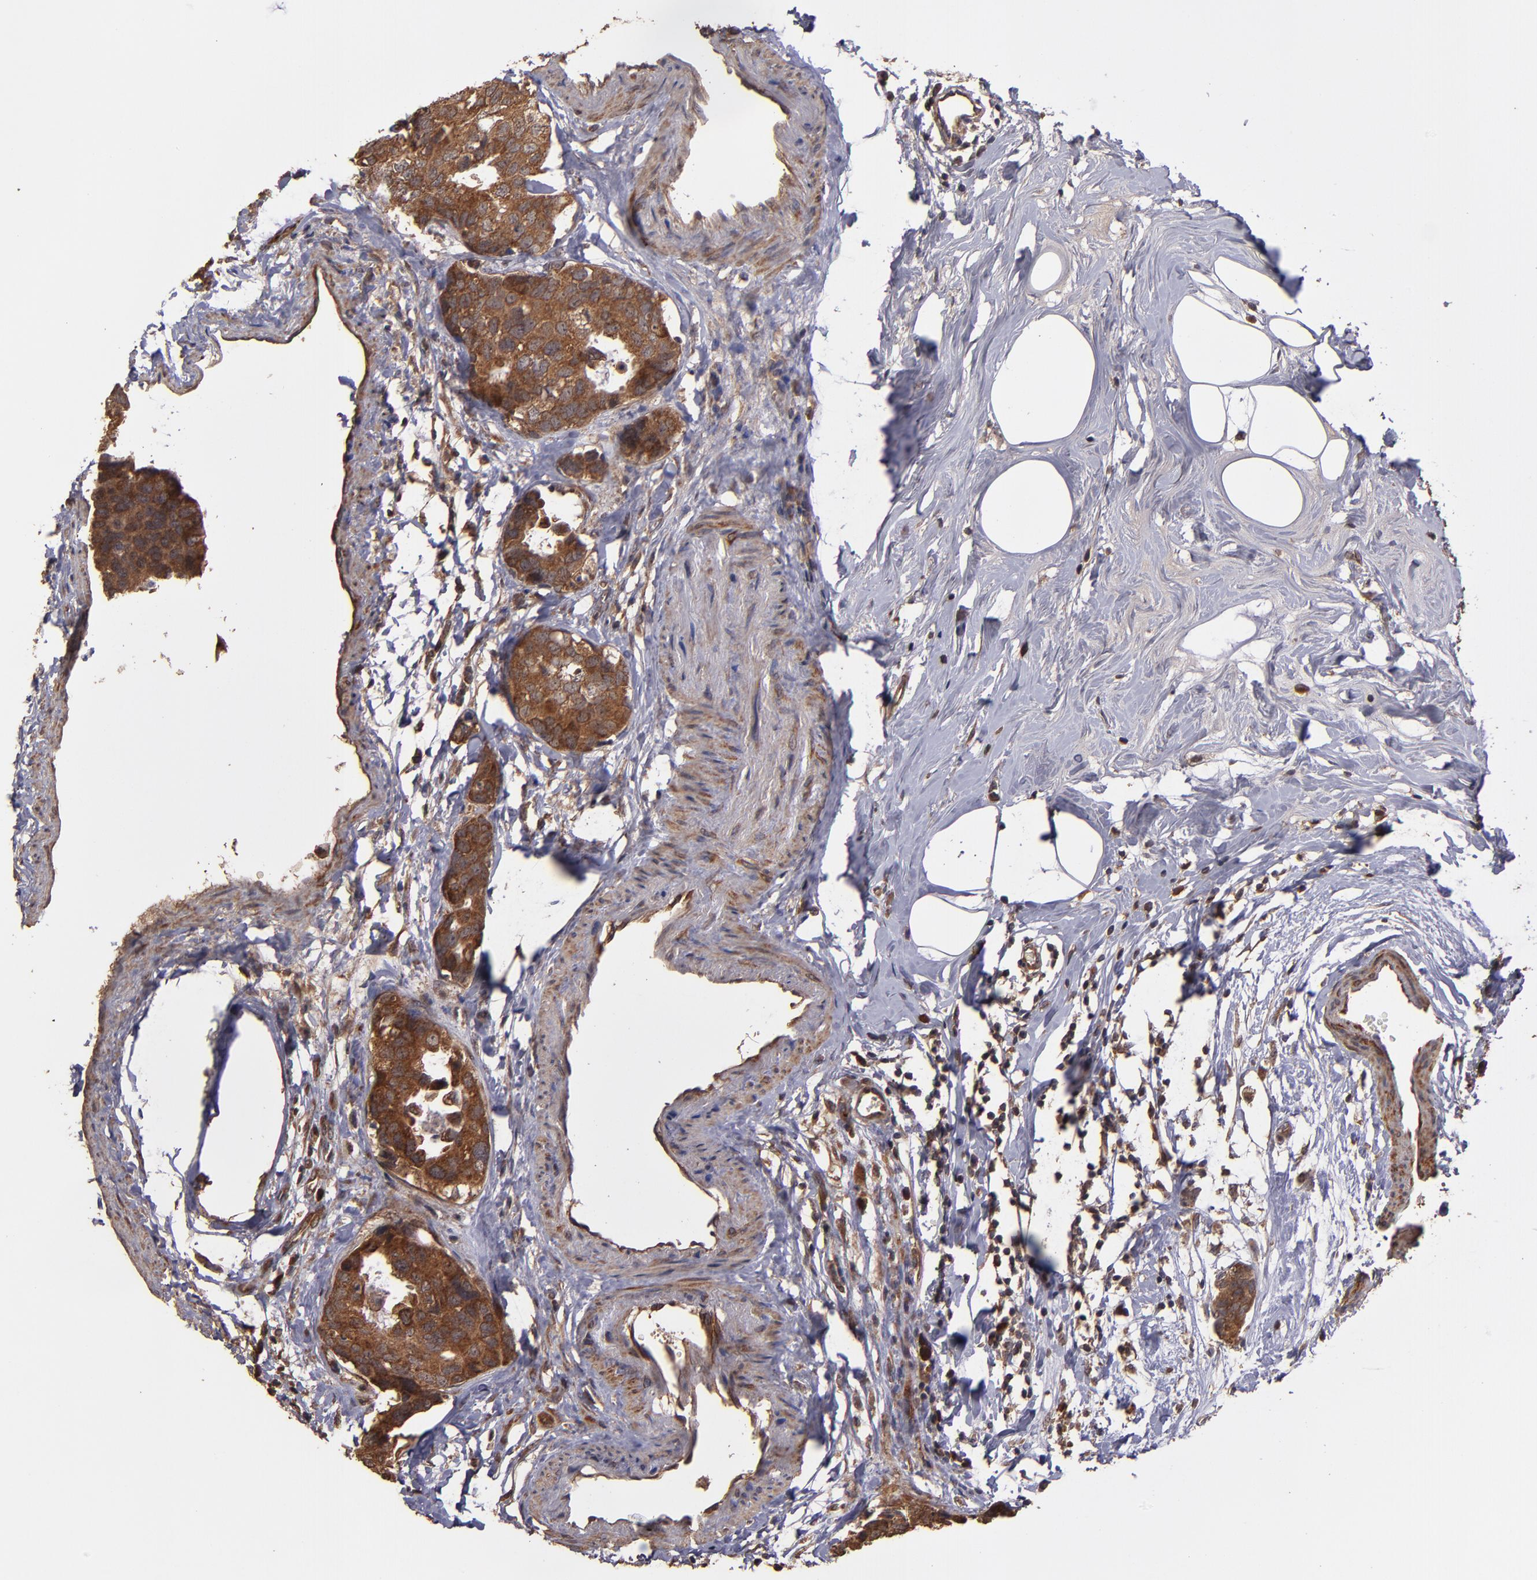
{"staining": {"intensity": "strong", "quantity": ">75%", "location": "cytoplasmic/membranous"}, "tissue": "breast cancer", "cell_type": "Tumor cells", "image_type": "cancer", "snomed": [{"axis": "morphology", "description": "Normal tissue, NOS"}, {"axis": "morphology", "description": "Duct carcinoma"}, {"axis": "topography", "description": "Breast"}], "caption": "Tumor cells display strong cytoplasmic/membranous staining in about >75% of cells in infiltrating ductal carcinoma (breast). (DAB = brown stain, brightfield microscopy at high magnification).", "gene": "TXNDC16", "patient": {"sex": "female", "age": 50}}